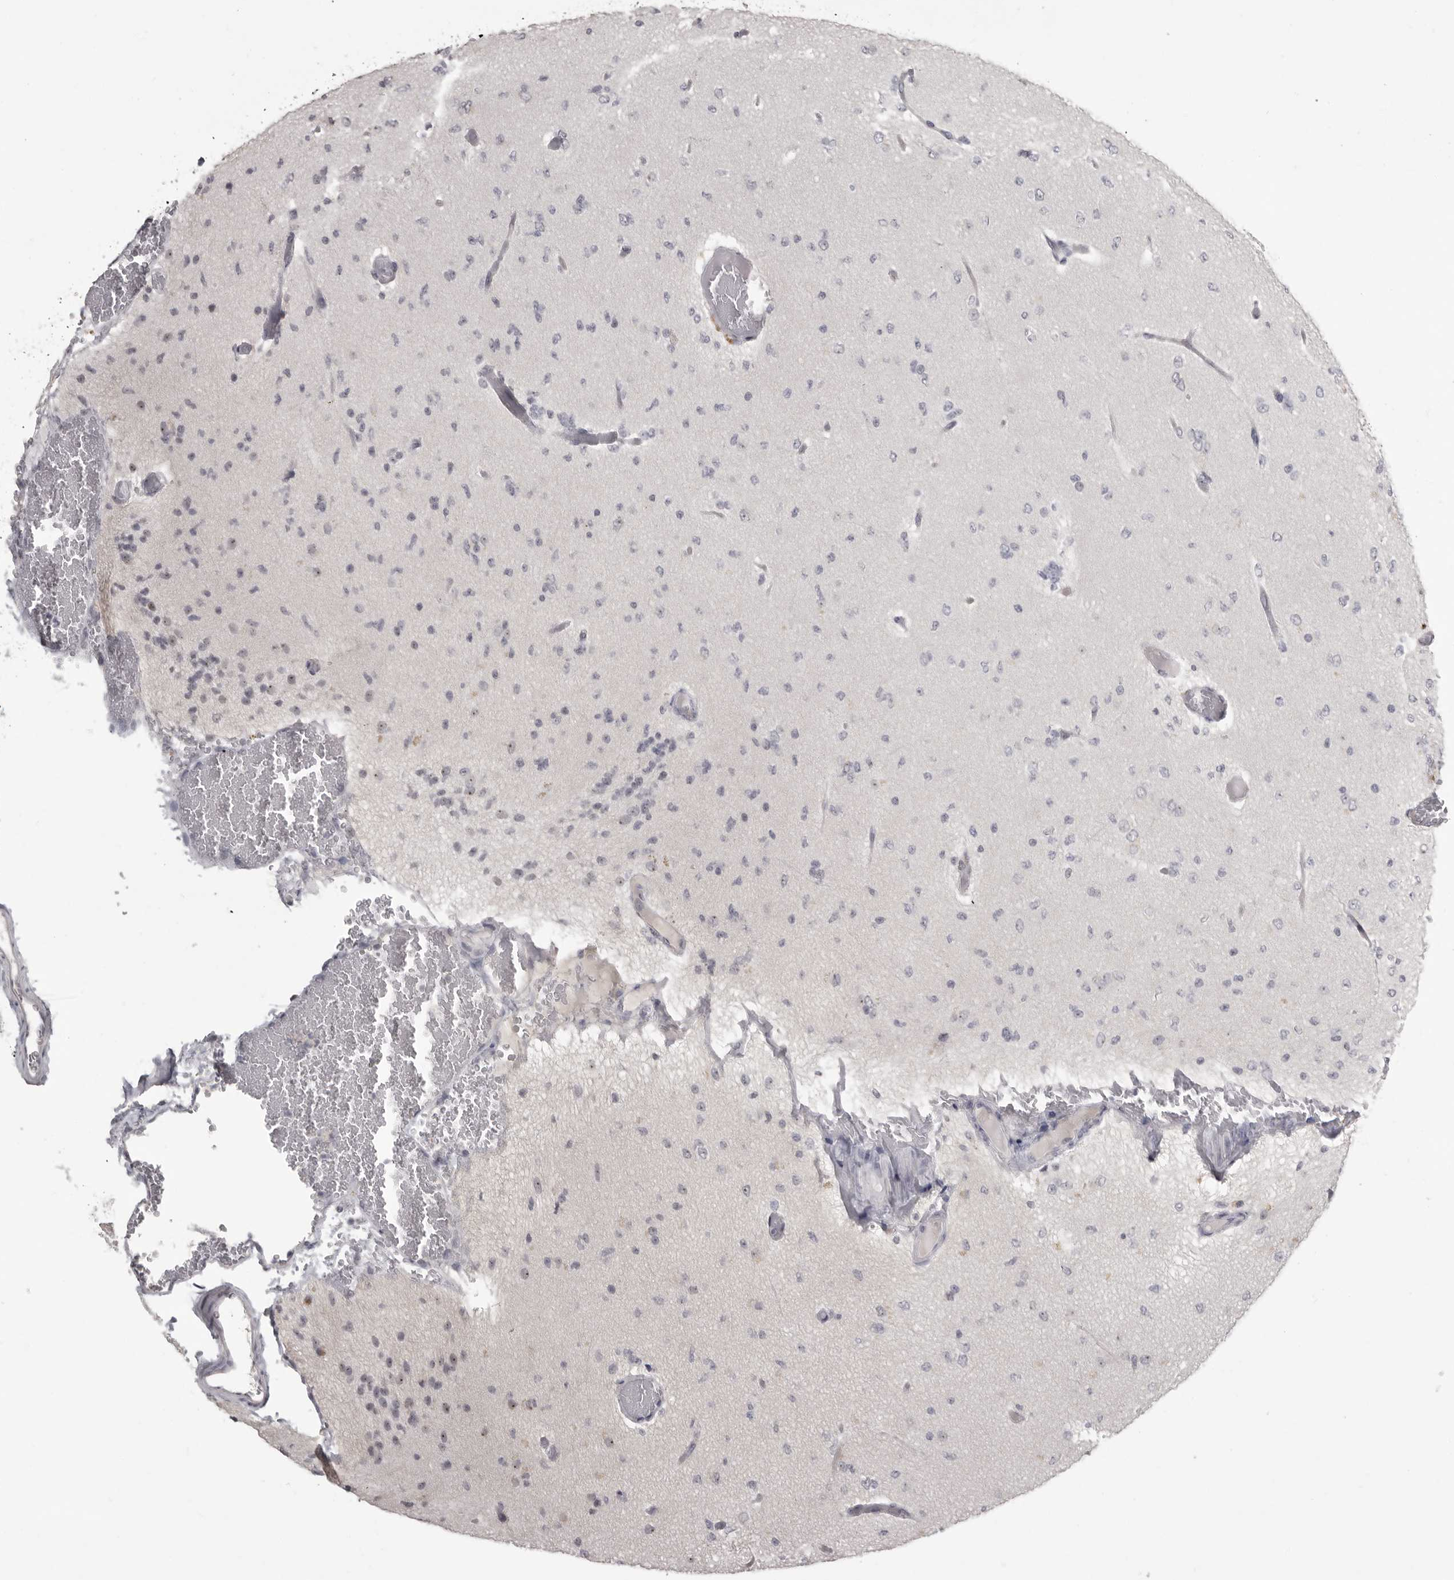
{"staining": {"intensity": "negative", "quantity": "none", "location": "none"}, "tissue": "glioma", "cell_type": "Tumor cells", "image_type": "cancer", "snomed": [{"axis": "morphology", "description": "Glioma, malignant, Low grade"}, {"axis": "topography", "description": "Brain"}], "caption": "Micrograph shows no significant protein expression in tumor cells of malignant glioma (low-grade).", "gene": "MRTO4", "patient": {"sex": "female", "age": 22}}